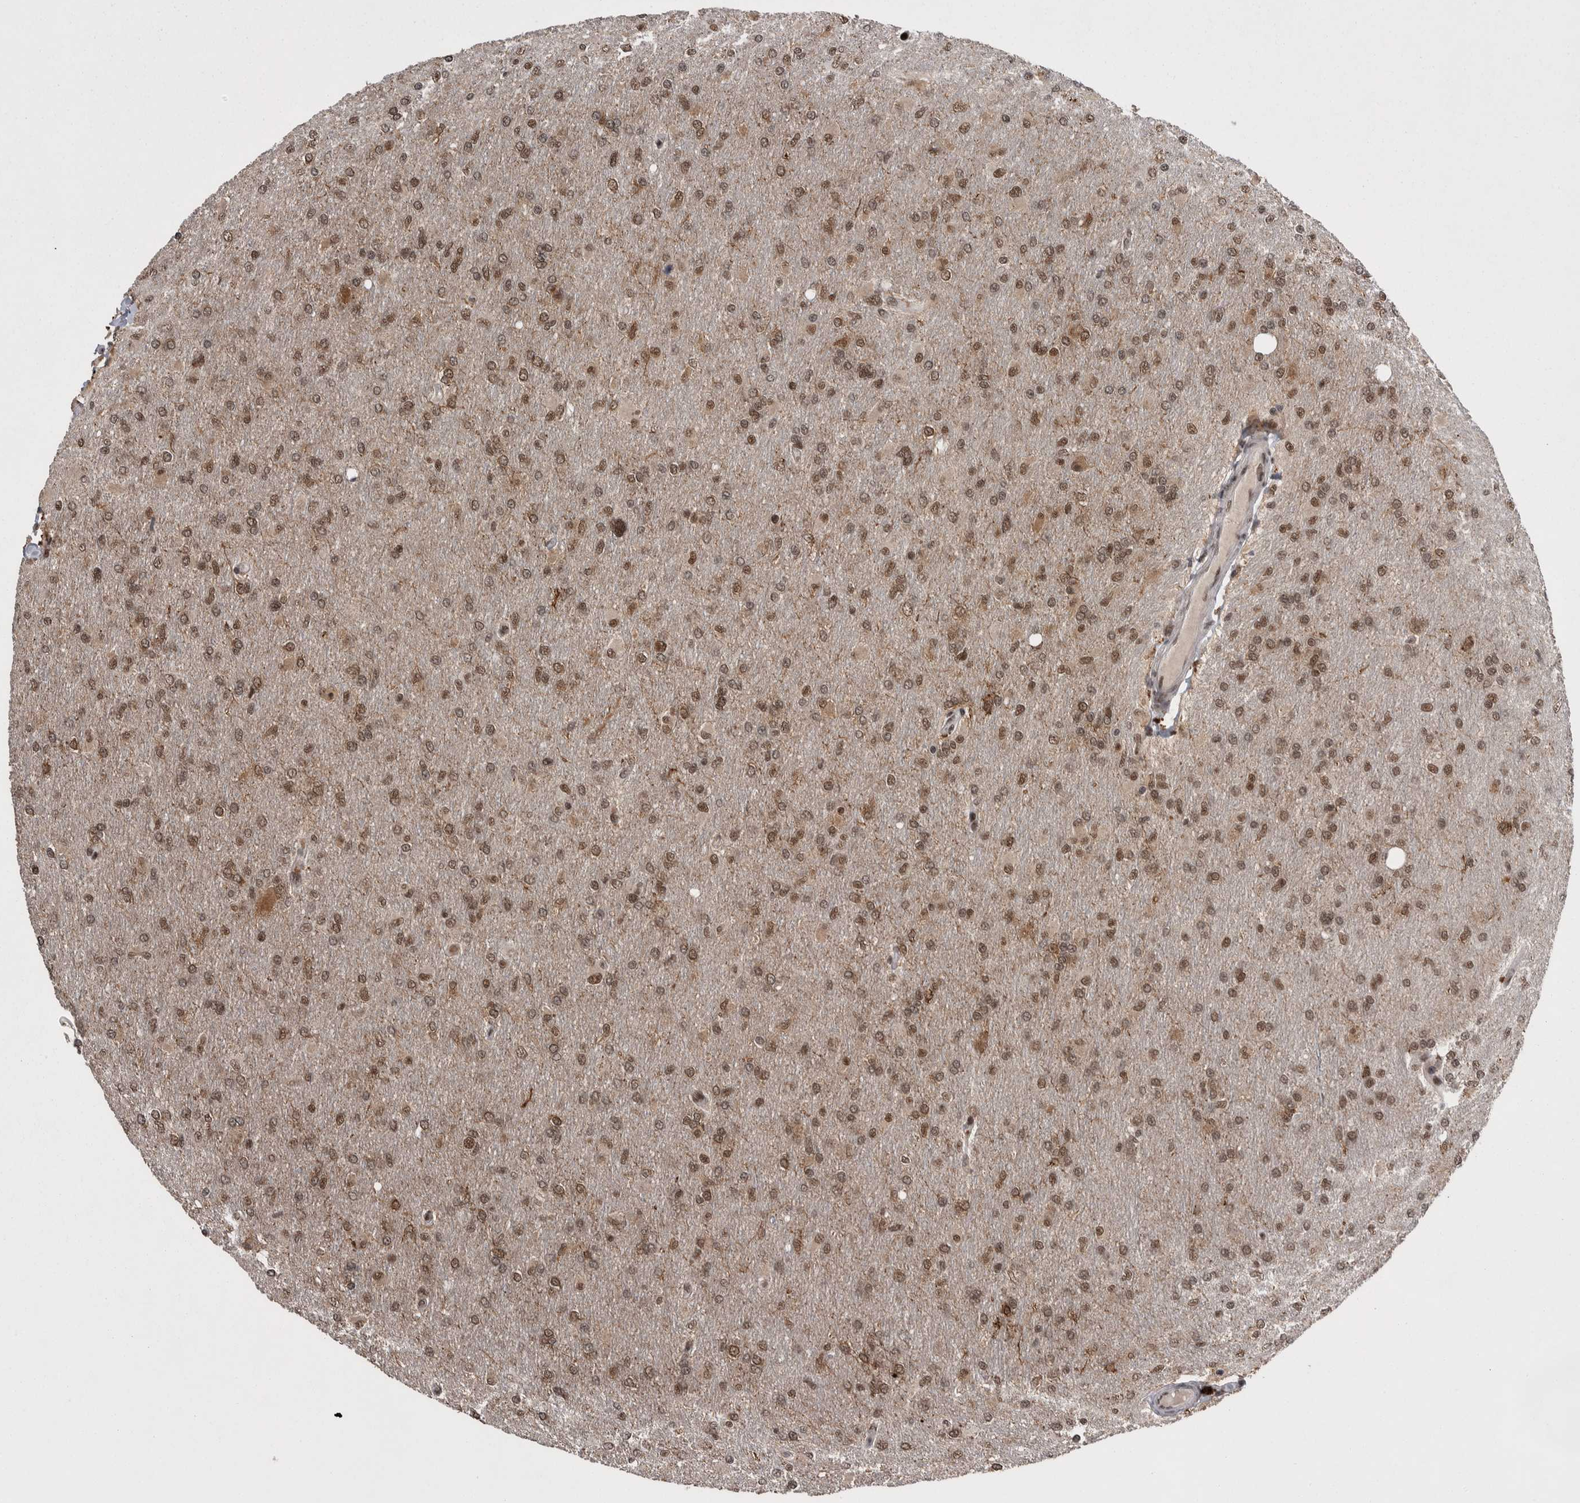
{"staining": {"intensity": "moderate", "quantity": ">75%", "location": "nuclear"}, "tissue": "glioma", "cell_type": "Tumor cells", "image_type": "cancer", "snomed": [{"axis": "morphology", "description": "Glioma, malignant, High grade"}, {"axis": "topography", "description": "Cerebral cortex"}], "caption": "Protein expression analysis of high-grade glioma (malignant) displays moderate nuclear expression in about >75% of tumor cells.", "gene": "DMTF1", "patient": {"sex": "female", "age": 36}}